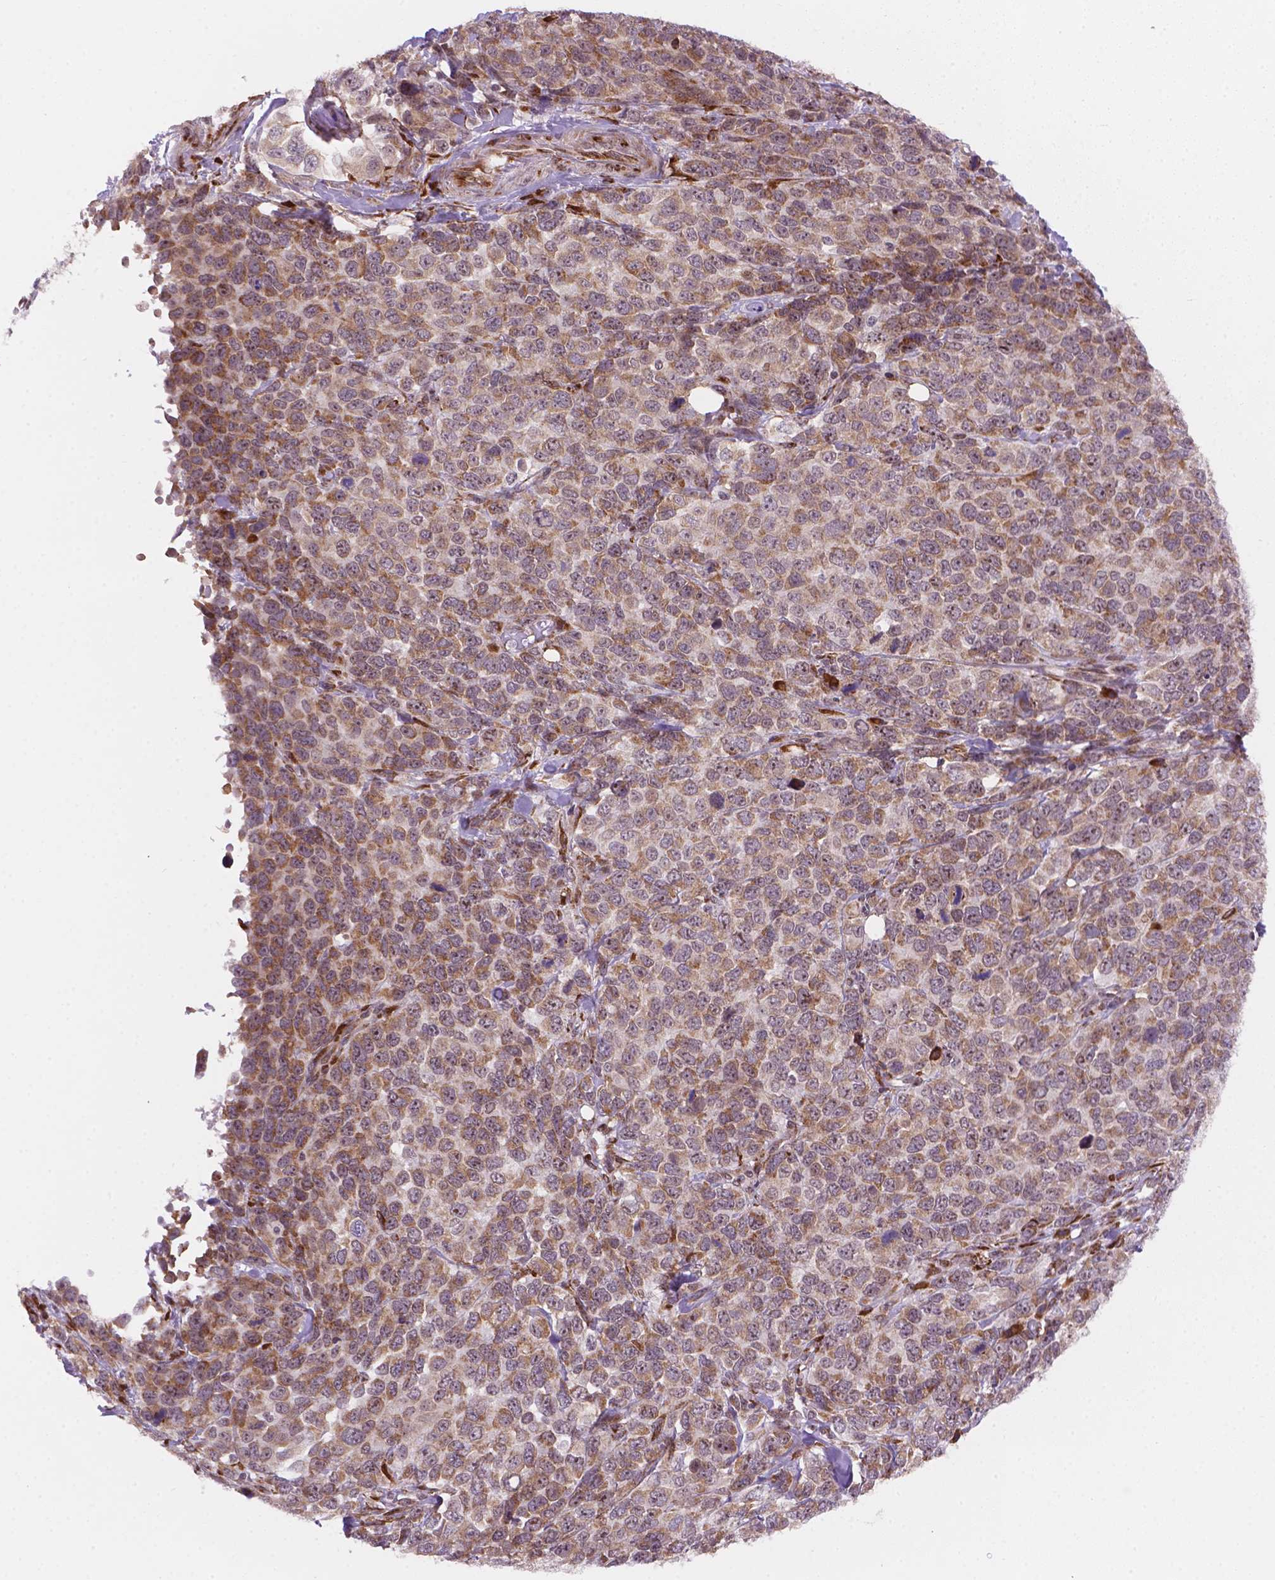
{"staining": {"intensity": "moderate", "quantity": ">75%", "location": "cytoplasmic/membranous"}, "tissue": "melanoma", "cell_type": "Tumor cells", "image_type": "cancer", "snomed": [{"axis": "morphology", "description": "Malignant melanoma, Metastatic site"}, {"axis": "topography", "description": "Skin"}], "caption": "Brown immunohistochemical staining in melanoma exhibits moderate cytoplasmic/membranous expression in about >75% of tumor cells. (DAB IHC, brown staining for protein, blue staining for nuclei).", "gene": "FNIP1", "patient": {"sex": "male", "age": 84}}